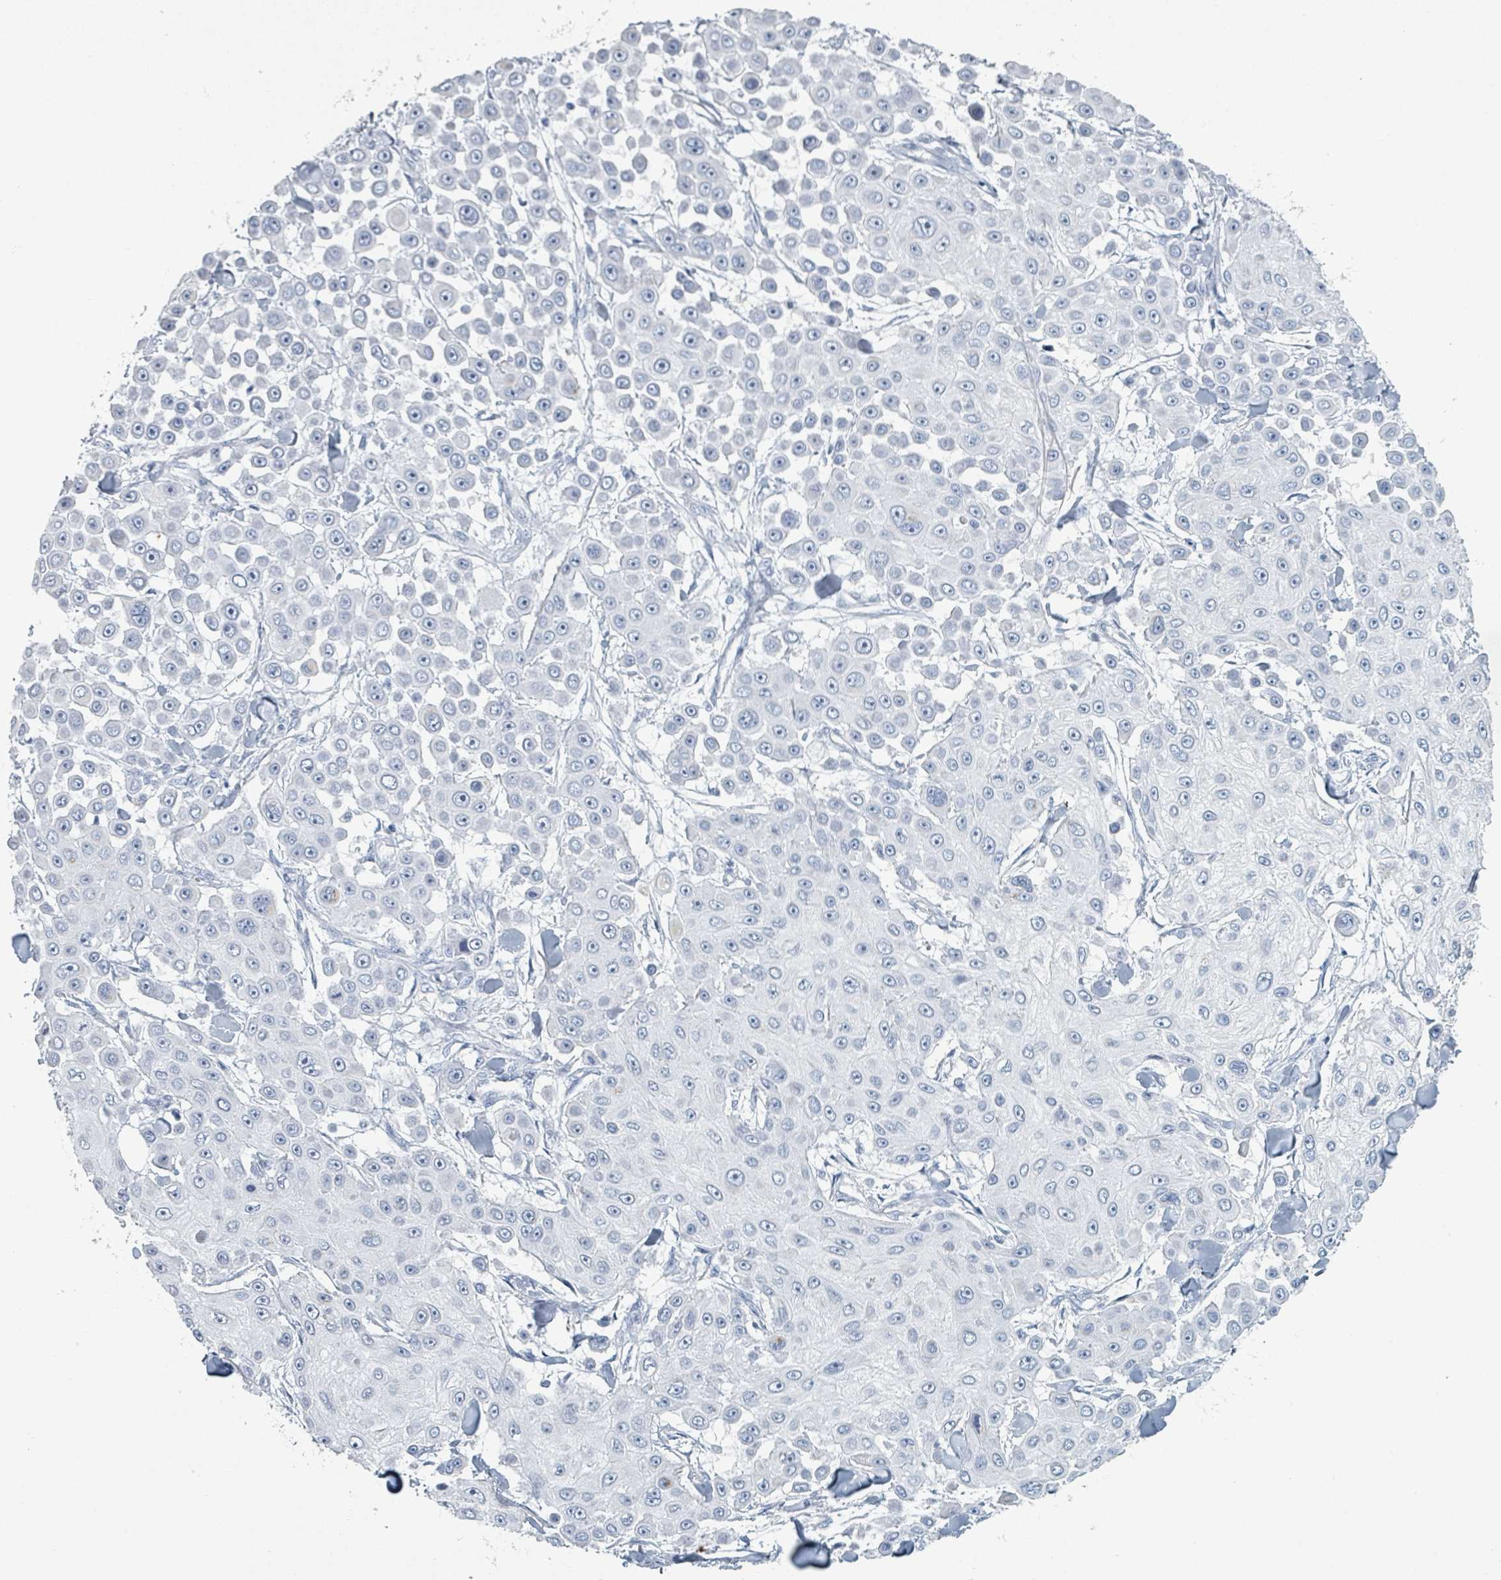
{"staining": {"intensity": "negative", "quantity": "none", "location": "none"}, "tissue": "skin cancer", "cell_type": "Tumor cells", "image_type": "cancer", "snomed": [{"axis": "morphology", "description": "Squamous cell carcinoma, NOS"}, {"axis": "topography", "description": "Skin"}], "caption": "IHC photomicrograph of neoplastic tissue: skin cancer stained with DAB (3,3'-diaminobenzidine) reveals no significant protein positivity in tumor cells.", "gene": "HEATR5A", "patient": {"sex": "male", "age": 67}}